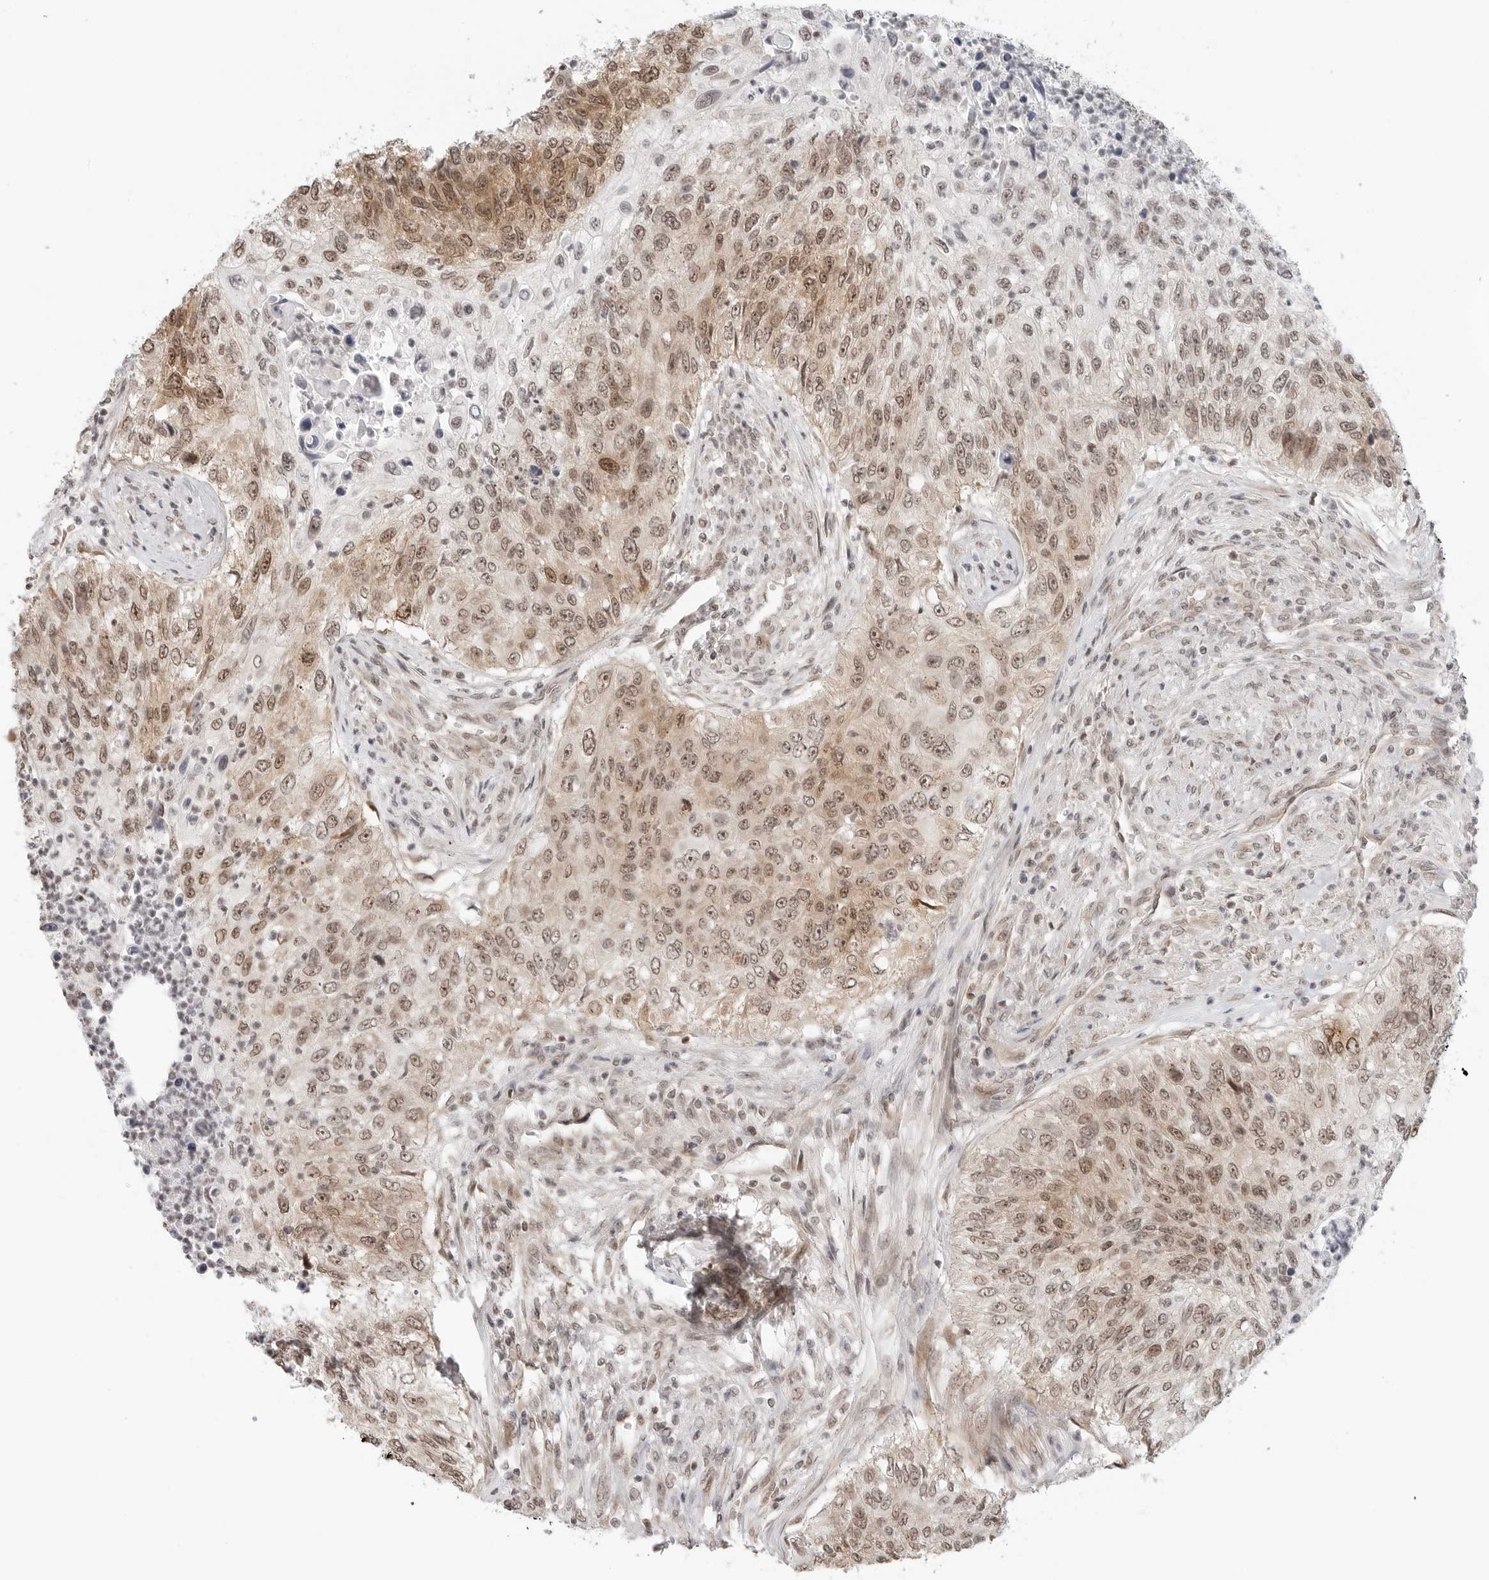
{"staining": {"intensity": "moderate", "quantity": ">75%", "location": "cytoplasmic/membranous,nuclear"}, "tissue": "urothelial cancer", "cell_type": "Tumor cells", "image_type": "cancer", "snomed": [{"axis": "morphology", "description": "Urothelial carcinoma, High grade"}, {"axis": "topography", "description": "Urinary bladder"}], "caption": "Urothelial carcinoma (high-grade) stained with a brown dye displays moderate cytoplasmic/membranous and nuclear positive expression in about >75% of tumor cells.", "gene": "METAP1", "patient": {"sex": "female", "age": 60}}